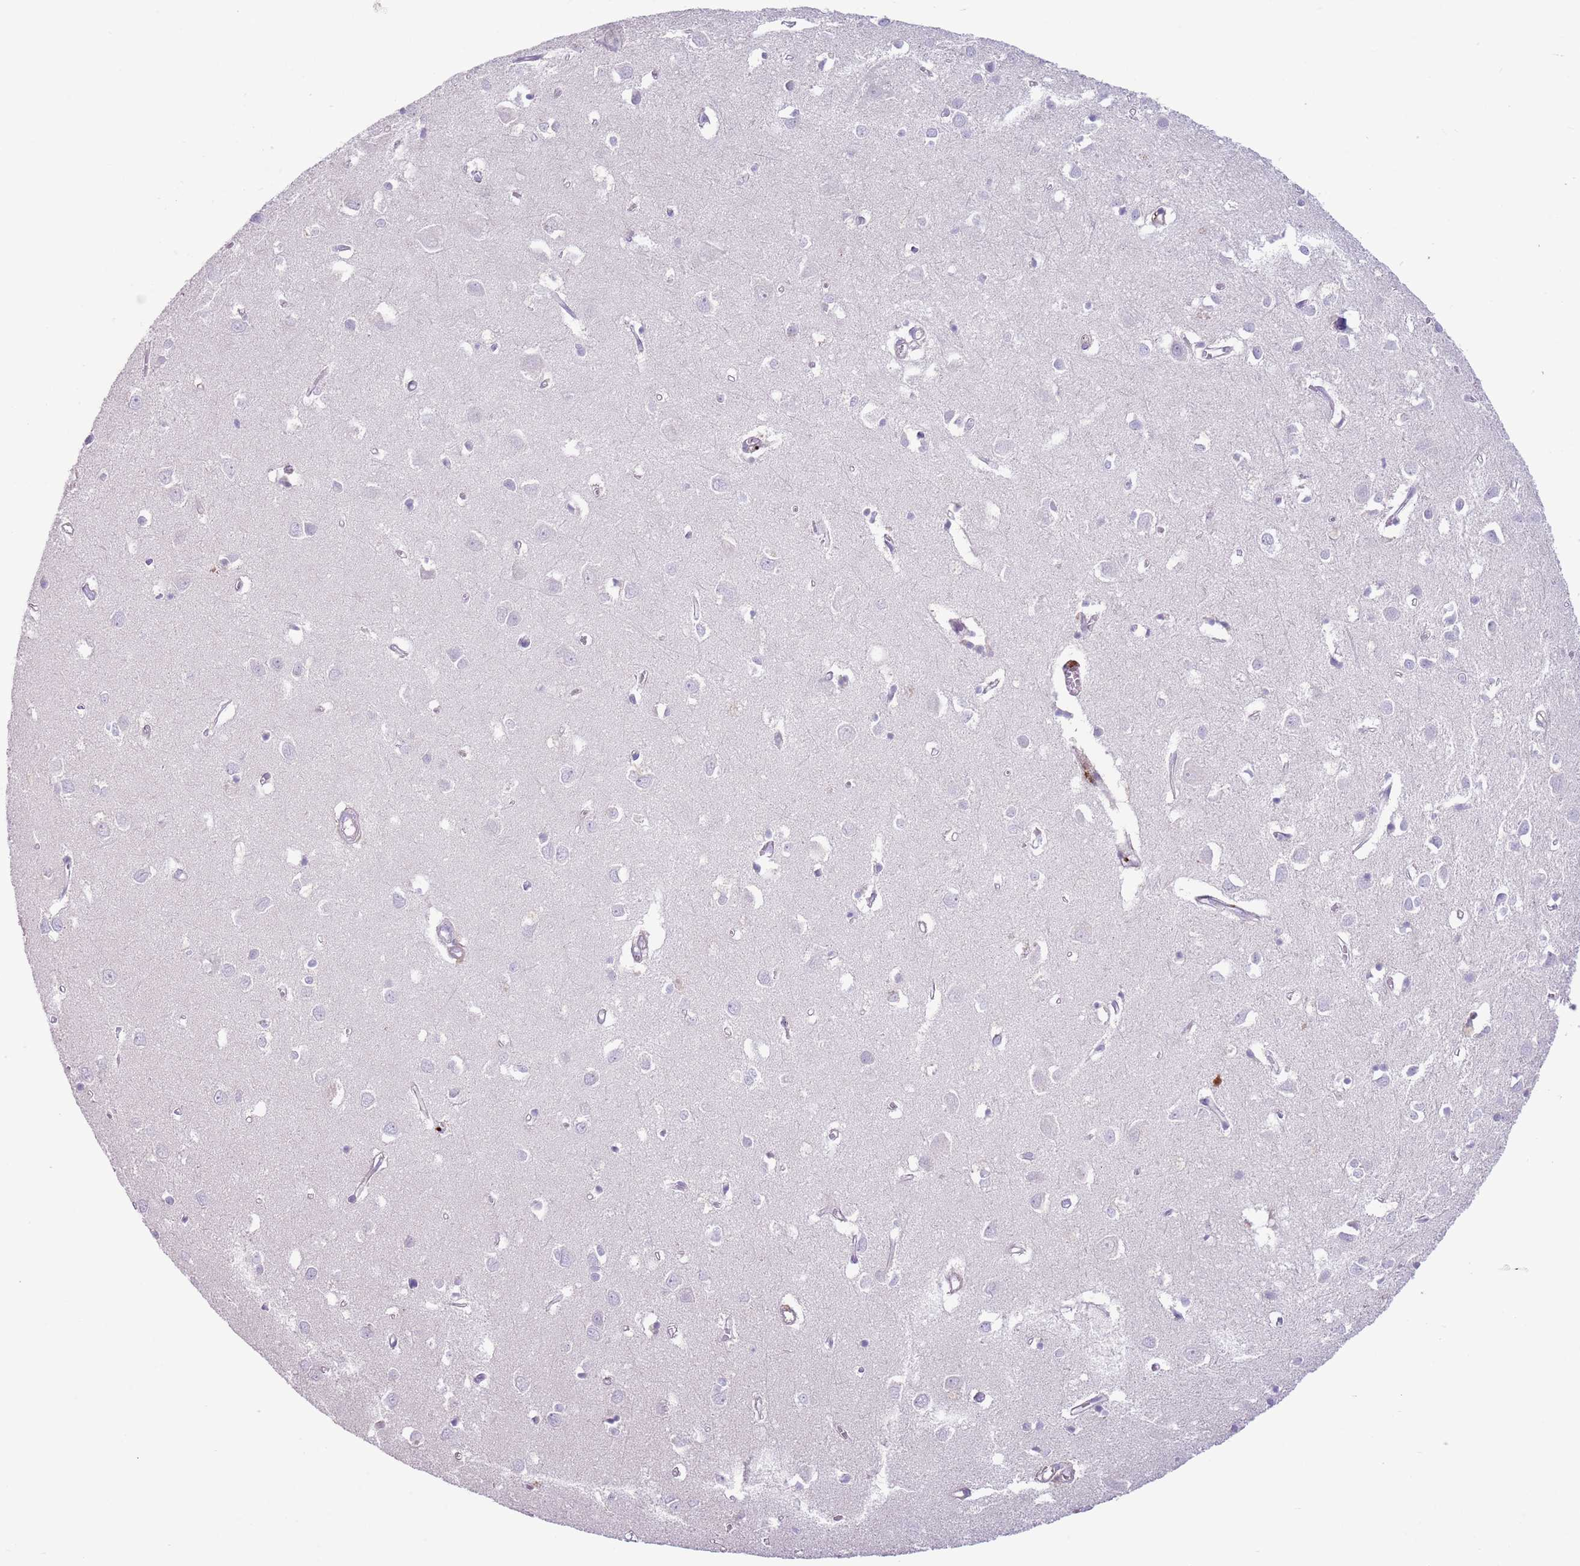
{"staining": {"intensity": "negative", "quantity": "none", "location": "none"}, "tissue": "cerebral cortex", "cell_type": "Endothelial cells", "image_type": "normal", "snomed": [{"axis": "morphology", "description": "Normal tissue, NOS"}, {"axis": "topography", "description": "Cerebral cortex"}], "caption": "A high-resolution image shows immunohistochemistry staining of normal cerebral cortex, which shows no significant expression in endothelial cells. (DAB (3,3'-diaminobenzidine) IHC with hematoxylin counter stain).", "gene": "CFH", "patient": {"sex": "female", "age": 64}}